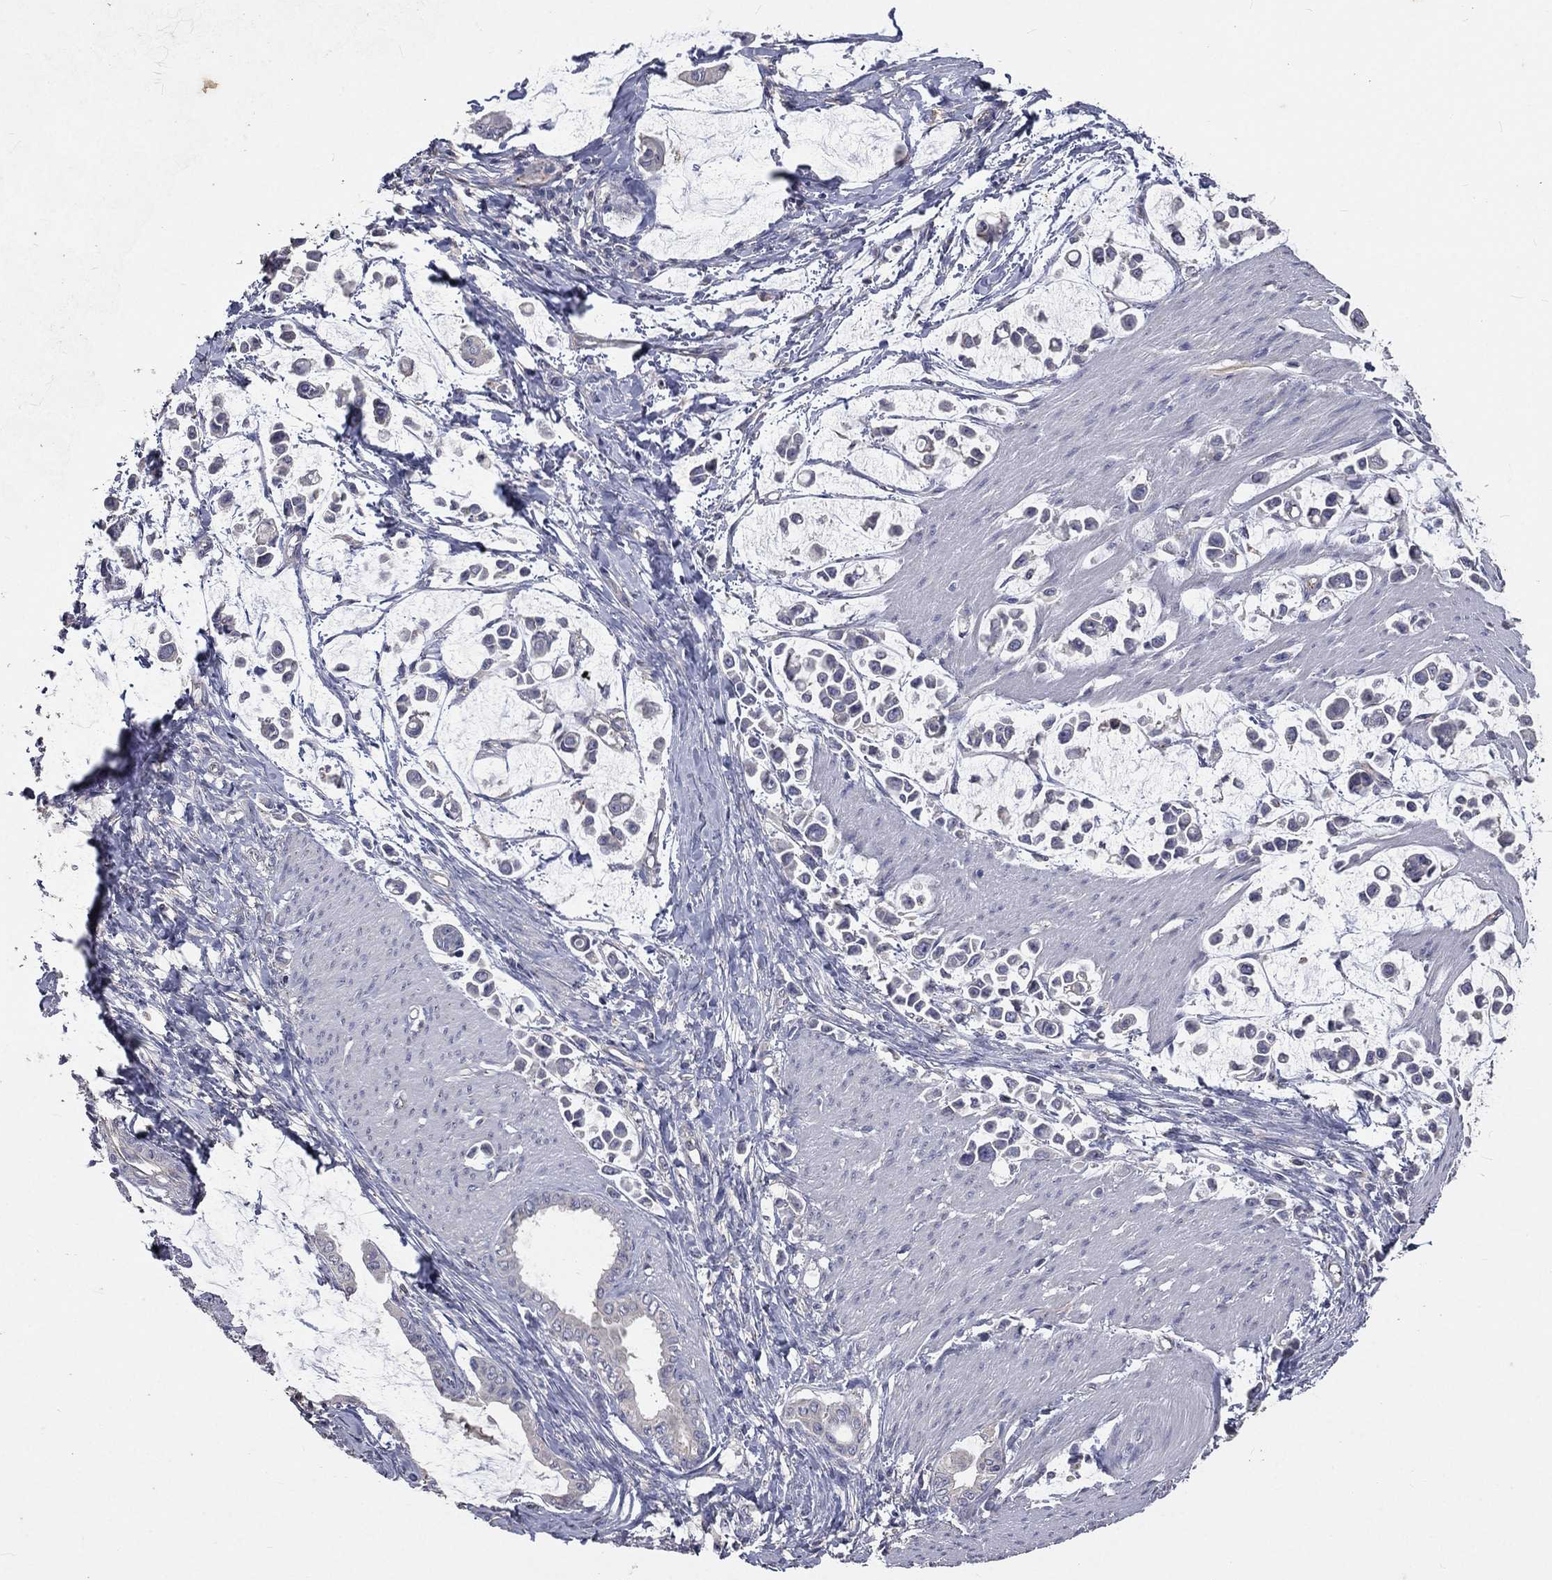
{"staining": {"intensity": "negative", "quantity": "none", "location": "none"}, "tissue": "stomach cancer", "cell_type": "Tumor cells", "image_type": "cancer", "snomed": [{"axis": "morphology", "description": "Adenocarcinoma, NOS"}, {"axis": "topography", "description": "Stomach"}], "caption": "This is a histopathology image of immunohistochemistry staining of stomach adenocarcinoma, which shows no staining in tumor cells.", "gene": "CROCC", "patient": {"sex": "male", "age": 82}}